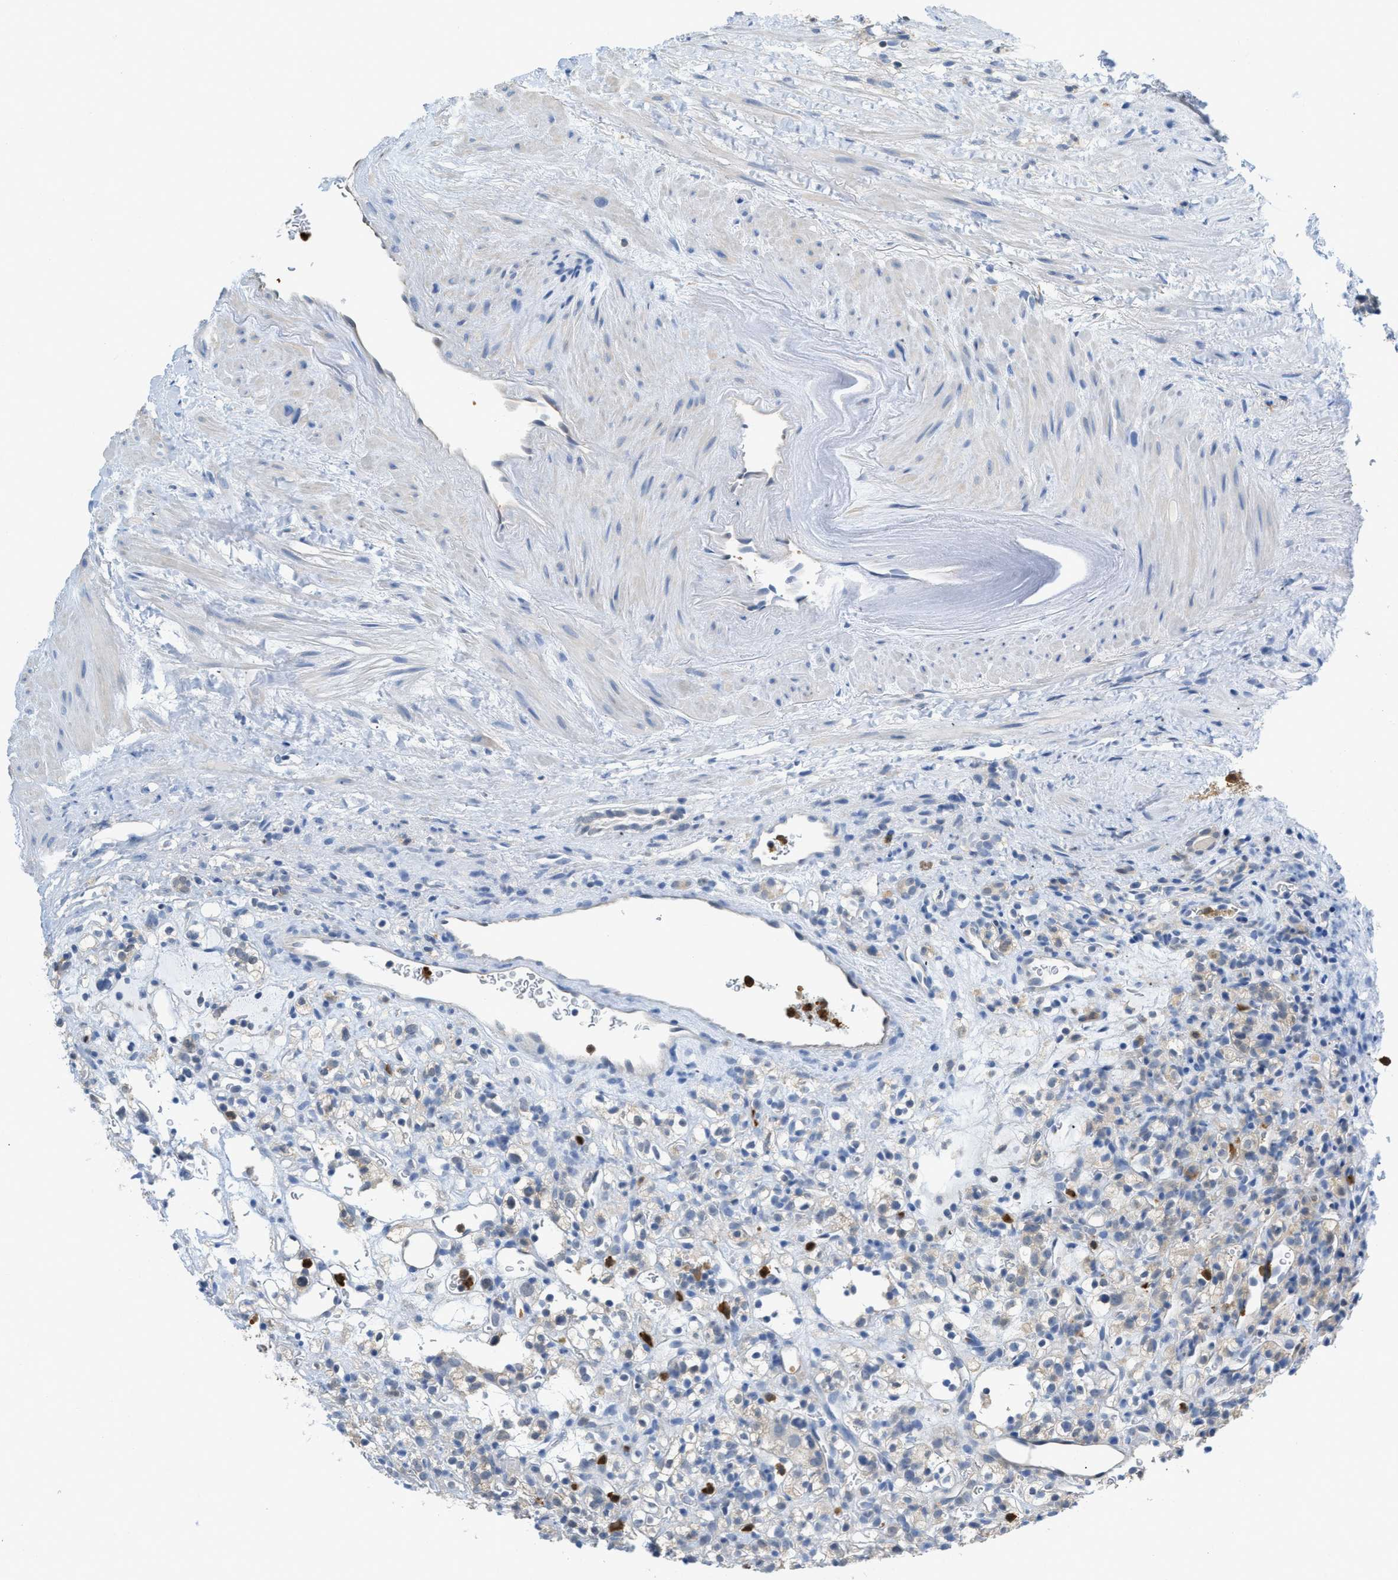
{"staining": {"intensity": "weak", "quantity": "<25%", "location": "cytoplasmic/membranous"}, "tissue": "renal cancer", "cell_type": "Tumor cells", "image_type": "cancer", "snomed": [{"axis": "morphology", "description": "Normal tissue, NOS"}, {"axis": "morphology", "description": "Adenocarcinoma, NOS"}, {"axis": "topography", "description": "Kidney"}], "caption": "Tumor cells show no significant staining in renal cancer (adenocarcinoma). Brightfield microscopy of immunohistochemistry stained with DAB (3,3'-diaminobenzidine) (brown) and hematoxylin (blue), captured at high magnification.", "gene": "SERPINB1", "patient": {"sex": "female", "age": 72}}